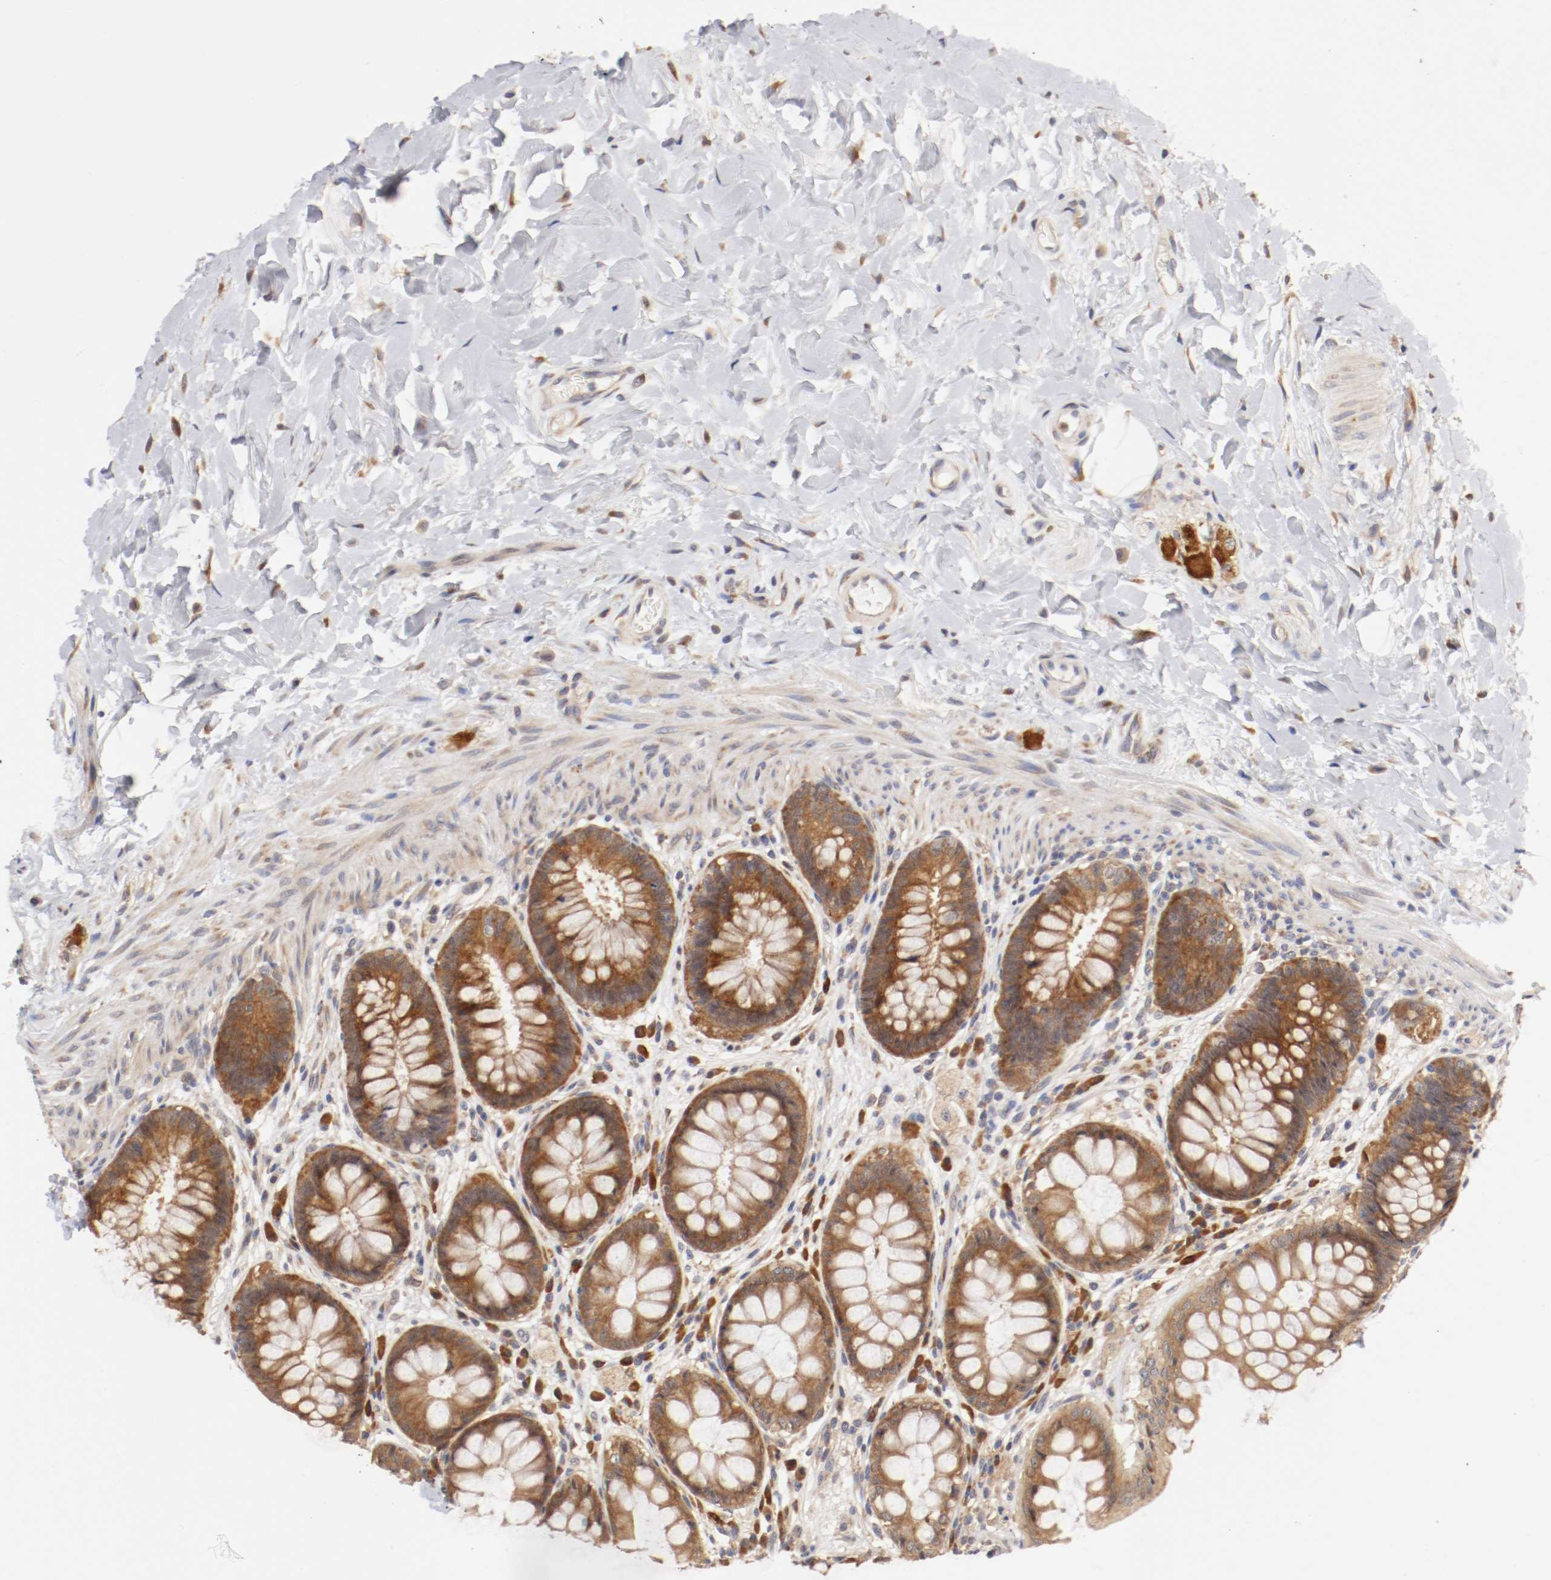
{"staining": {"intensity": "strong", "quantity": ">75%", "location": "cytoplasmic/membranous"}, "tissue": "rectum", "cell_type": "Glandular cells", "image_type": "normal", "snomed": [{"axis": "morphology", "description": "Normal tissue, NOS"}, {"axis": "topography", "description": "Rectum"}], "caption": "Immunohistochemistry of normal rectum displays high levels of strong cytoplasmic/membranous expression in approximately >75% of glandular cells.", "gene": "FKBP3", "patient": {"sex": "female", "age": 46}}